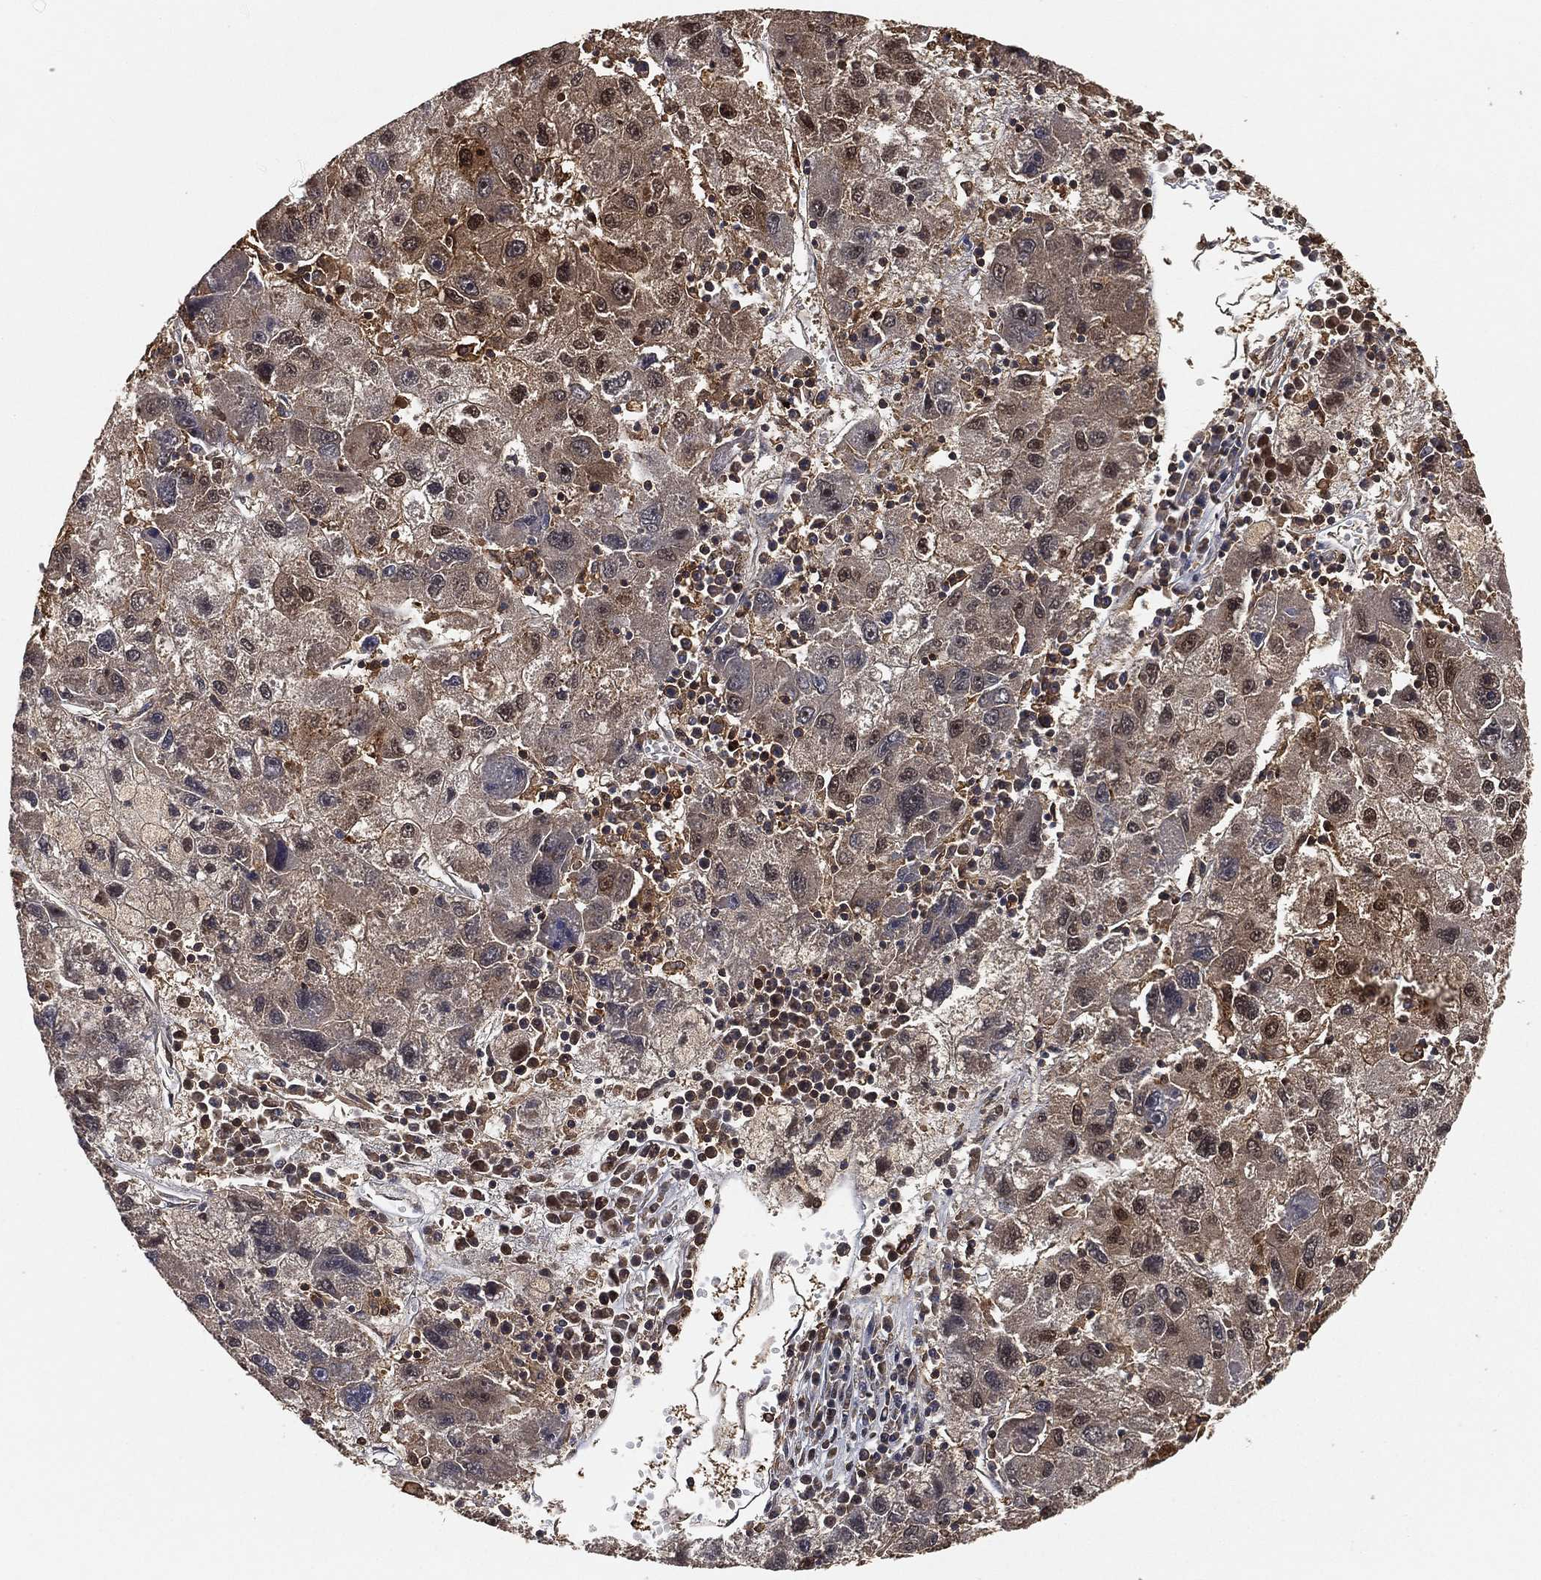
{"staining": {"intensity": "moderate", "quantity": "<25%", "location": "cytoplasmic/membranous,nuclear"}, "tissue": "liver cancer", "cell_type": "Tumor cells", "image_type": "cancer", "snomed": [{"axis": "morphology", "description": "Carcinoma, Hepatocellular, NOS"}, {"axis": "topography", "description": "Liver"}], "caption": "A photomicrograph of liver hepatocellular carcinoma stained for a protein displays moderate cytoplasmic/membranous and nuclear brown staining in tumor cells.", "gene": "CRYL1", "patient": {"sex": "male", "age": 75}}